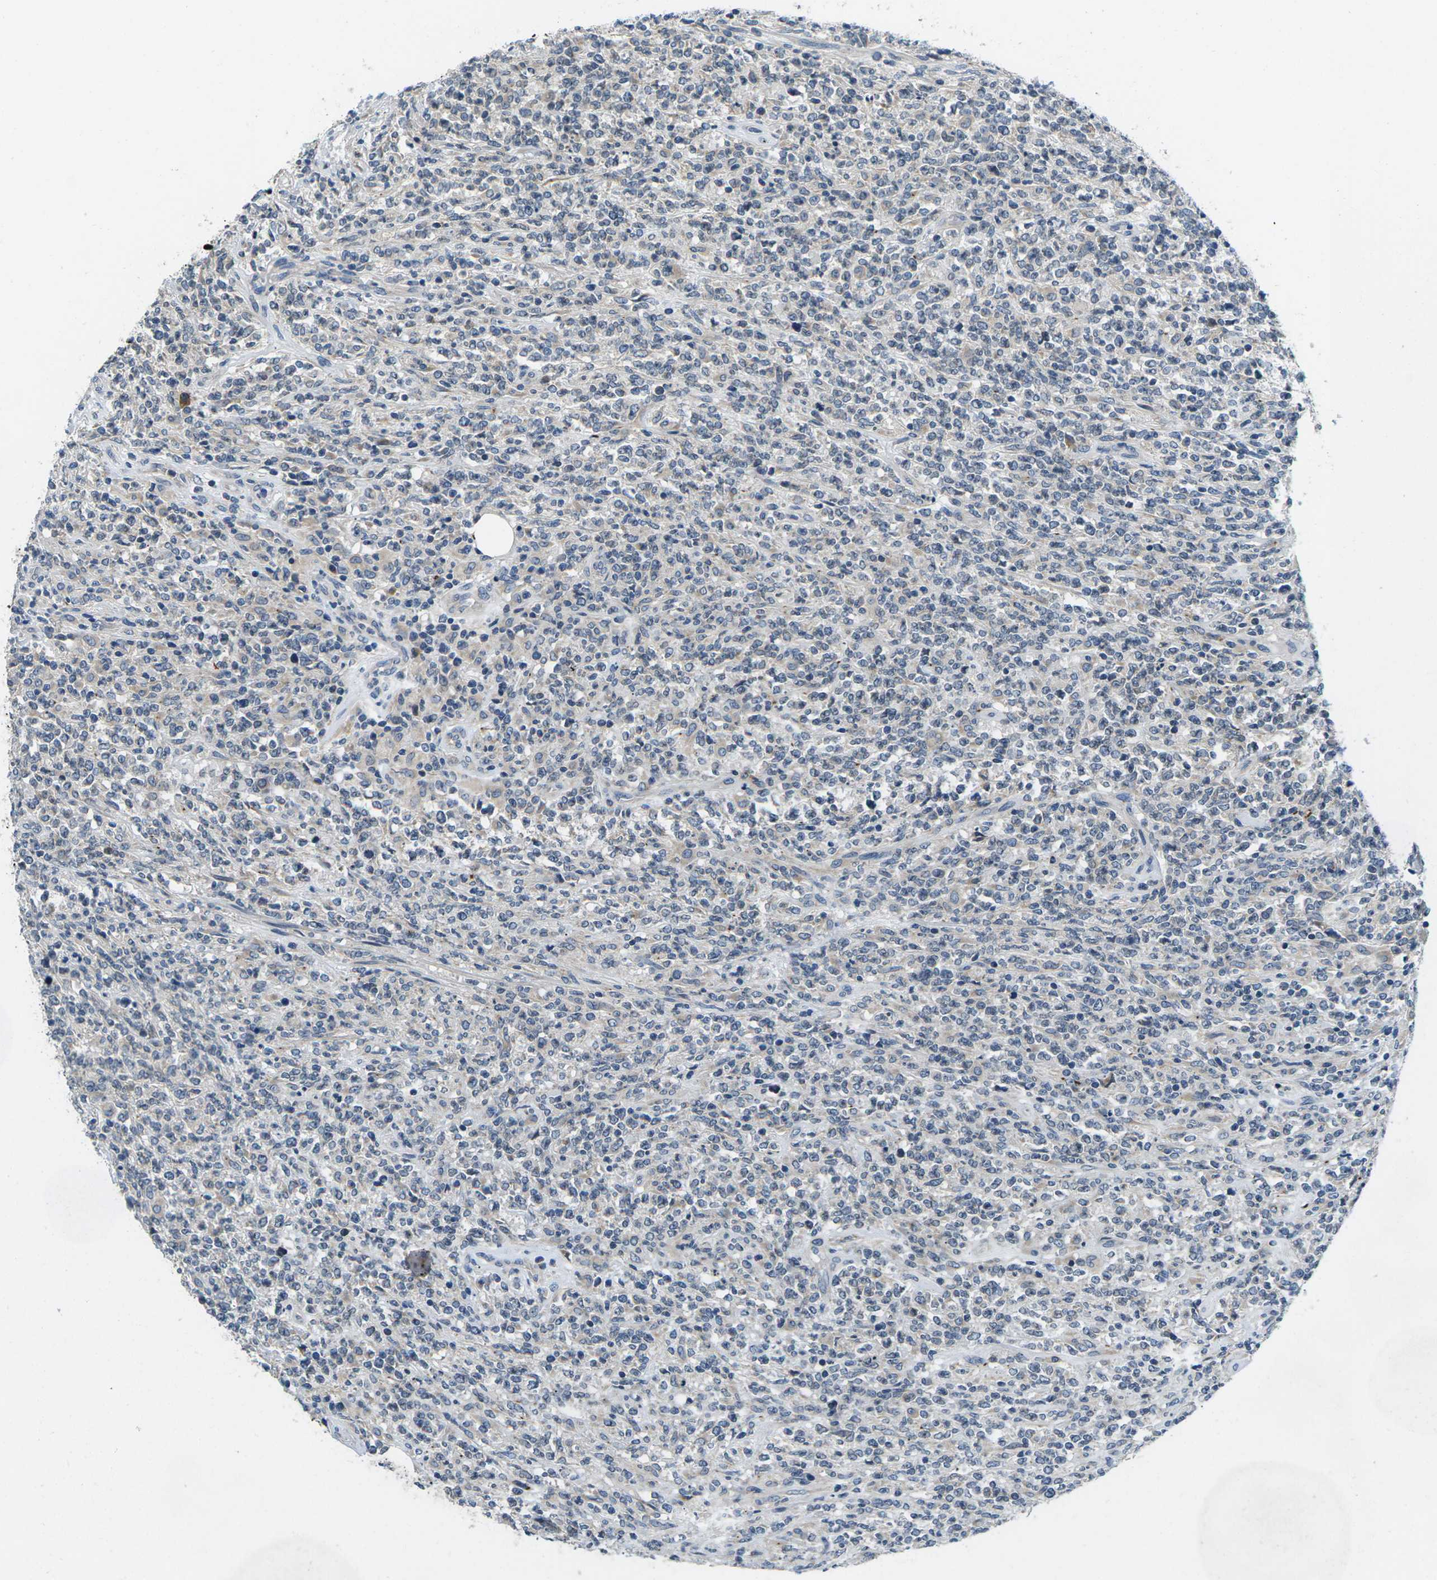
{"staining": {"intensity": "negative", "quantity": "none", "location": "none"}, "tissue": "lymphoma", "cell_type": "Tumor cells", "image_type": "cancer", "snomed": [{"axis": "morphology", "description": "Malignant lymphoma, non-Hodgkin's type, High grade"}, {"axis": "topography", "description": "Soft tissue"}], "caption": "Immunohistochemistry of human lymphoma displays no expression in tumor cells. Nuclei are stained in blue.", "gene": "ERGIC3", "patient": {"sex": "male", "age": 18}}